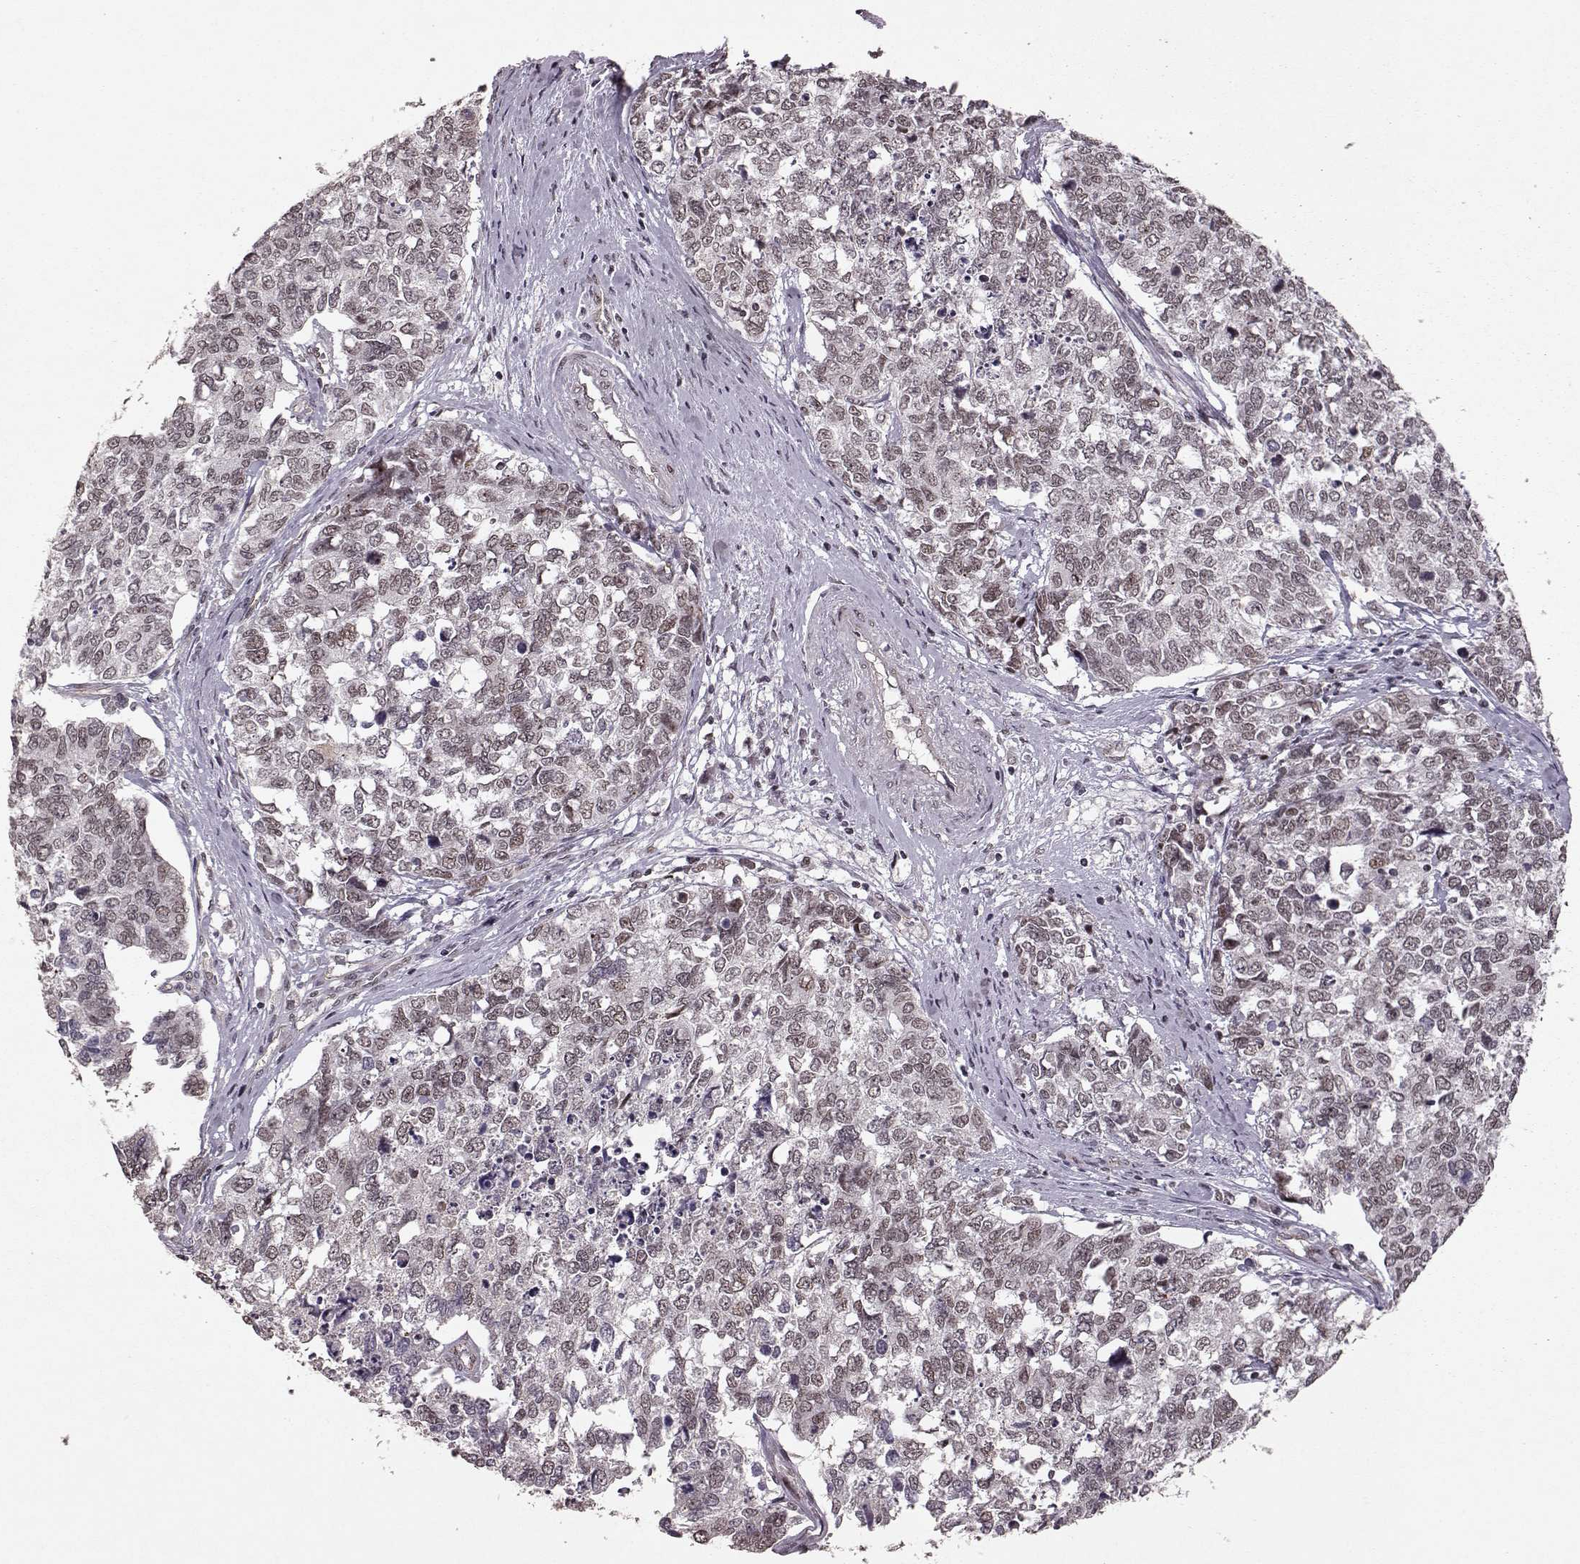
{"staining": {"intensity": "weak", "quantity": ">75%", "location": "nuclear"}, "tissue": "cervical cancer", "cell_type": "Tumor cells", "image_type": "cancer", "snomed": [{"axis": "morphology", "description": "Squamous cell carcinoma, NOS"}, {"axis": "topography", "description": "Cervix"}], "caption": "Brown immunohistochemical staining in human squamous cell carcinoma (cervical) exhibits weak nuclear expression in approximately >75% of tumor cells.", "gene": "RRAGD", "patient": {"sex": "female", "age": 63}}